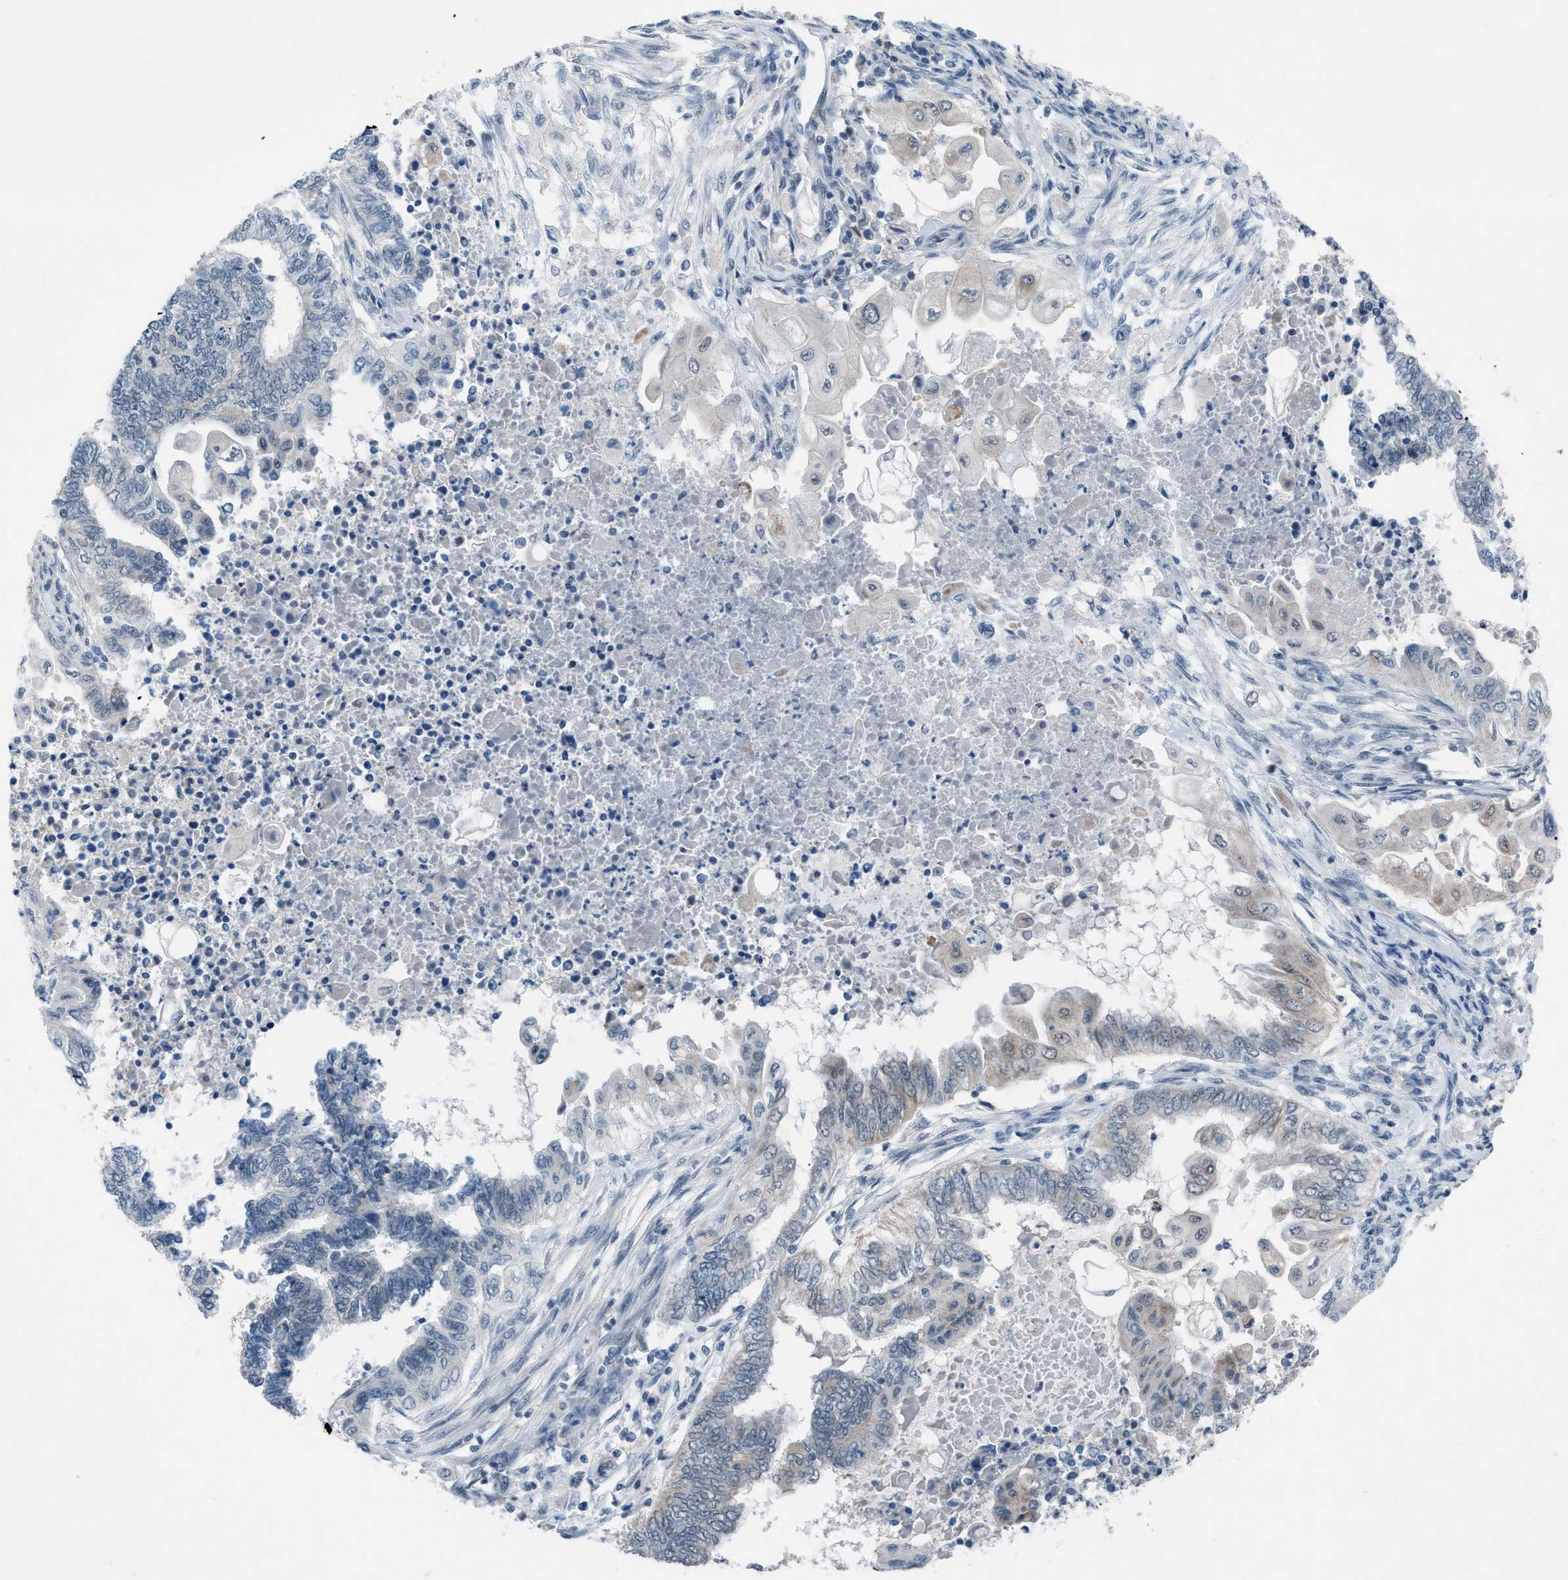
{"staining": {"intensity": "negative", "quantity": "none", "location": "none"}, "tissue": "endometrial cancer", "cell_type": "Tumor cells", "image_type": "cancer", "snomed": [{"axis": "morphology", "description": "Adenocarcinoma, NOS"}, {"axis": "topography", "description": "Uterus"}, {"axis": "topography", "description": "Endometrium"}], "caption": "This image is of adenocarcinoma (endometrial) stained with IHC to label a protein in brown with the nuclei are counter-stained blue. There is no staining in tumor cells. (Immunohistochemistry (ihc), brightfield microscopy, high magnification).", "gene": "ANAPC11", "patient": {"sex": "female", "age": 70}}